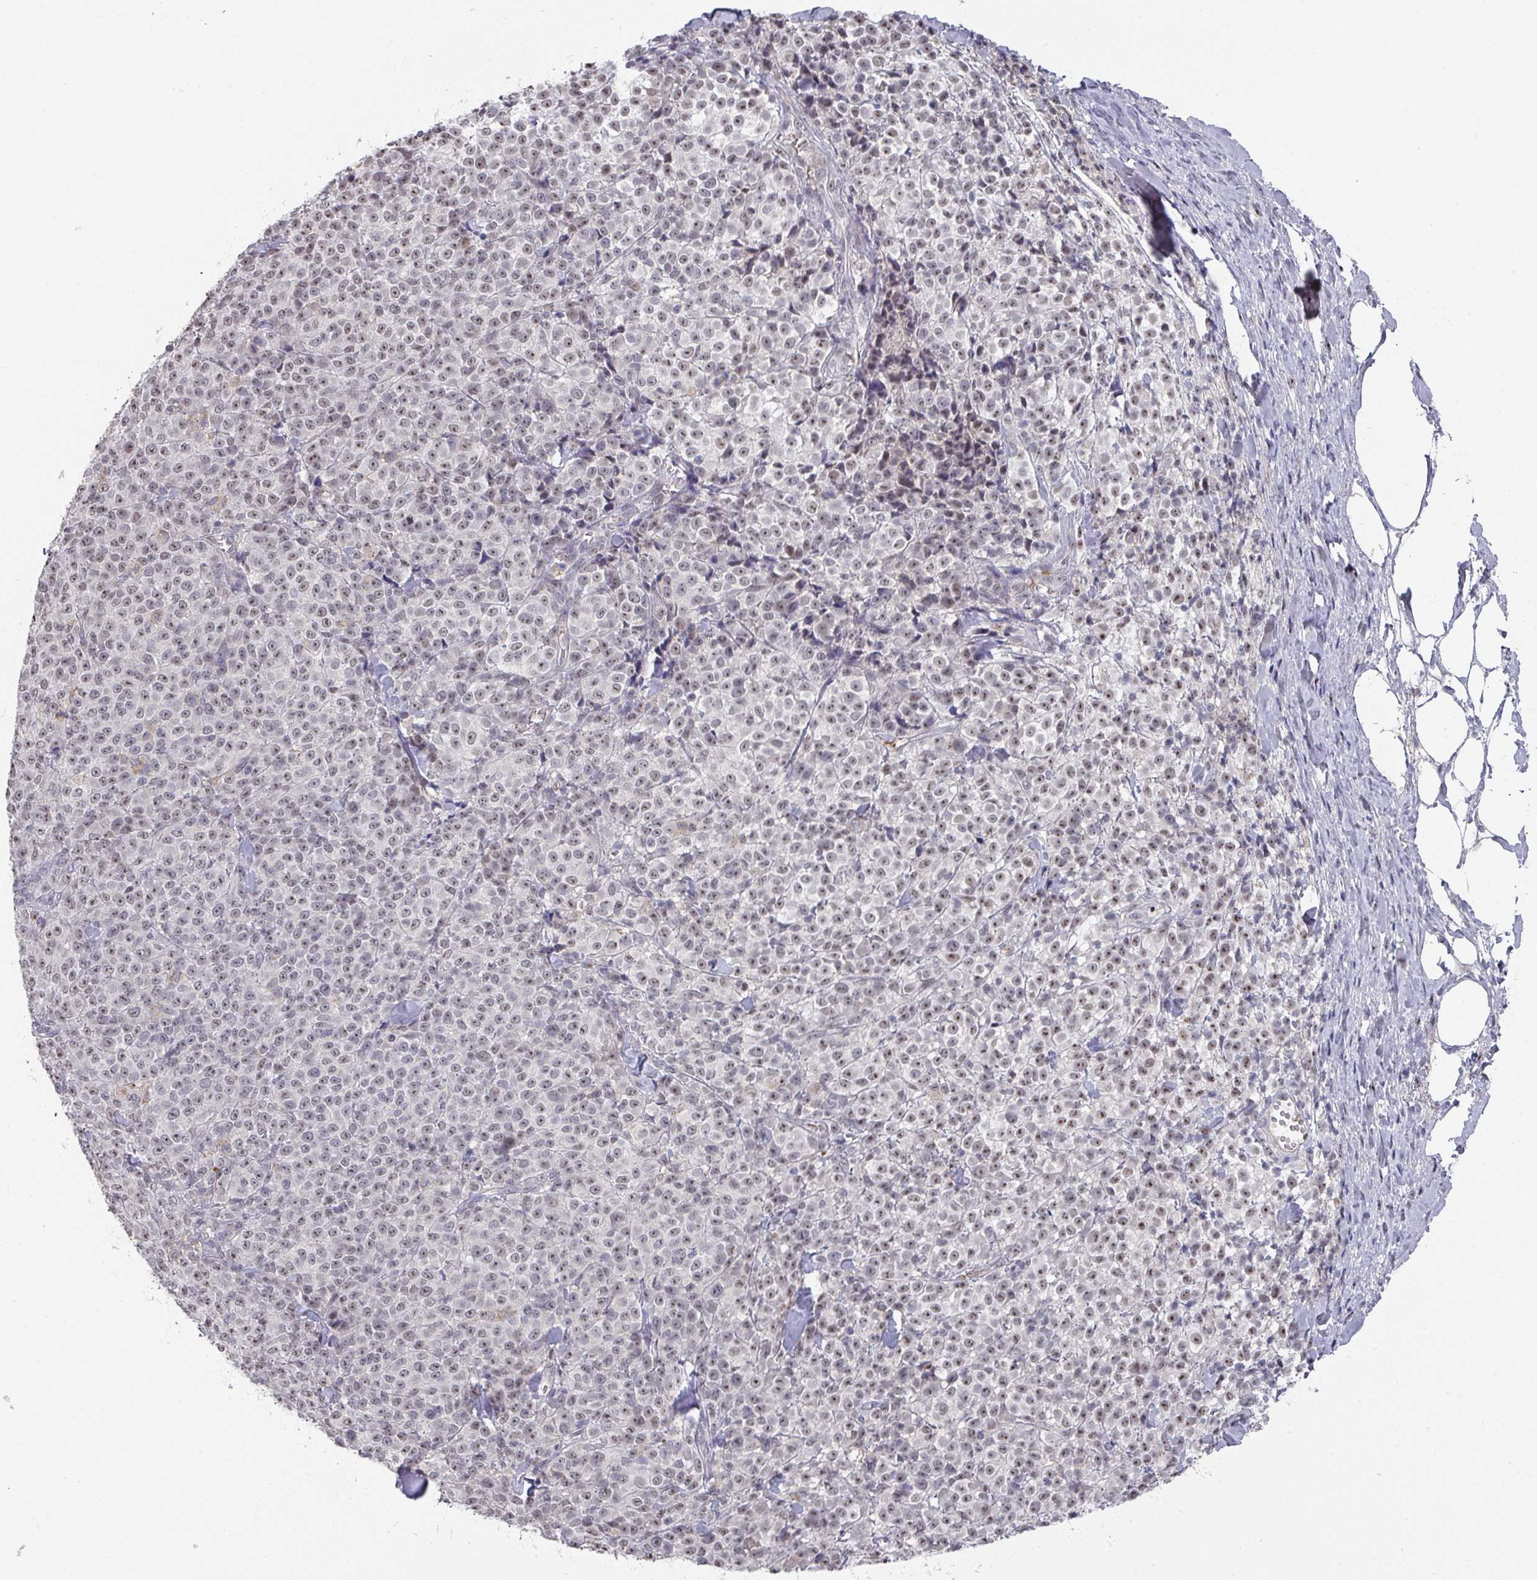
{"staining": {"intensity": "weak", "quantity": "25%-75%", "location": "nuclear"}, "tissue": "melanoma", "cell_type": "Tumor cells", "image_type": "cancer", "snomed": [{"axis": "morphology", "description": "Normal tissue, NOS"}, {"axis": "morphology", "description": "Malignant melanoma, NOS"}, {"axis": "topography", "description": "Skin"}], "caption": "Tumor cells exhibit low levels of weak nuclear positivity in about 25%-75% of cells in malignant melanoma.", "gene": "ZNF654", "patient": {"sex": "female", "age": 34}}